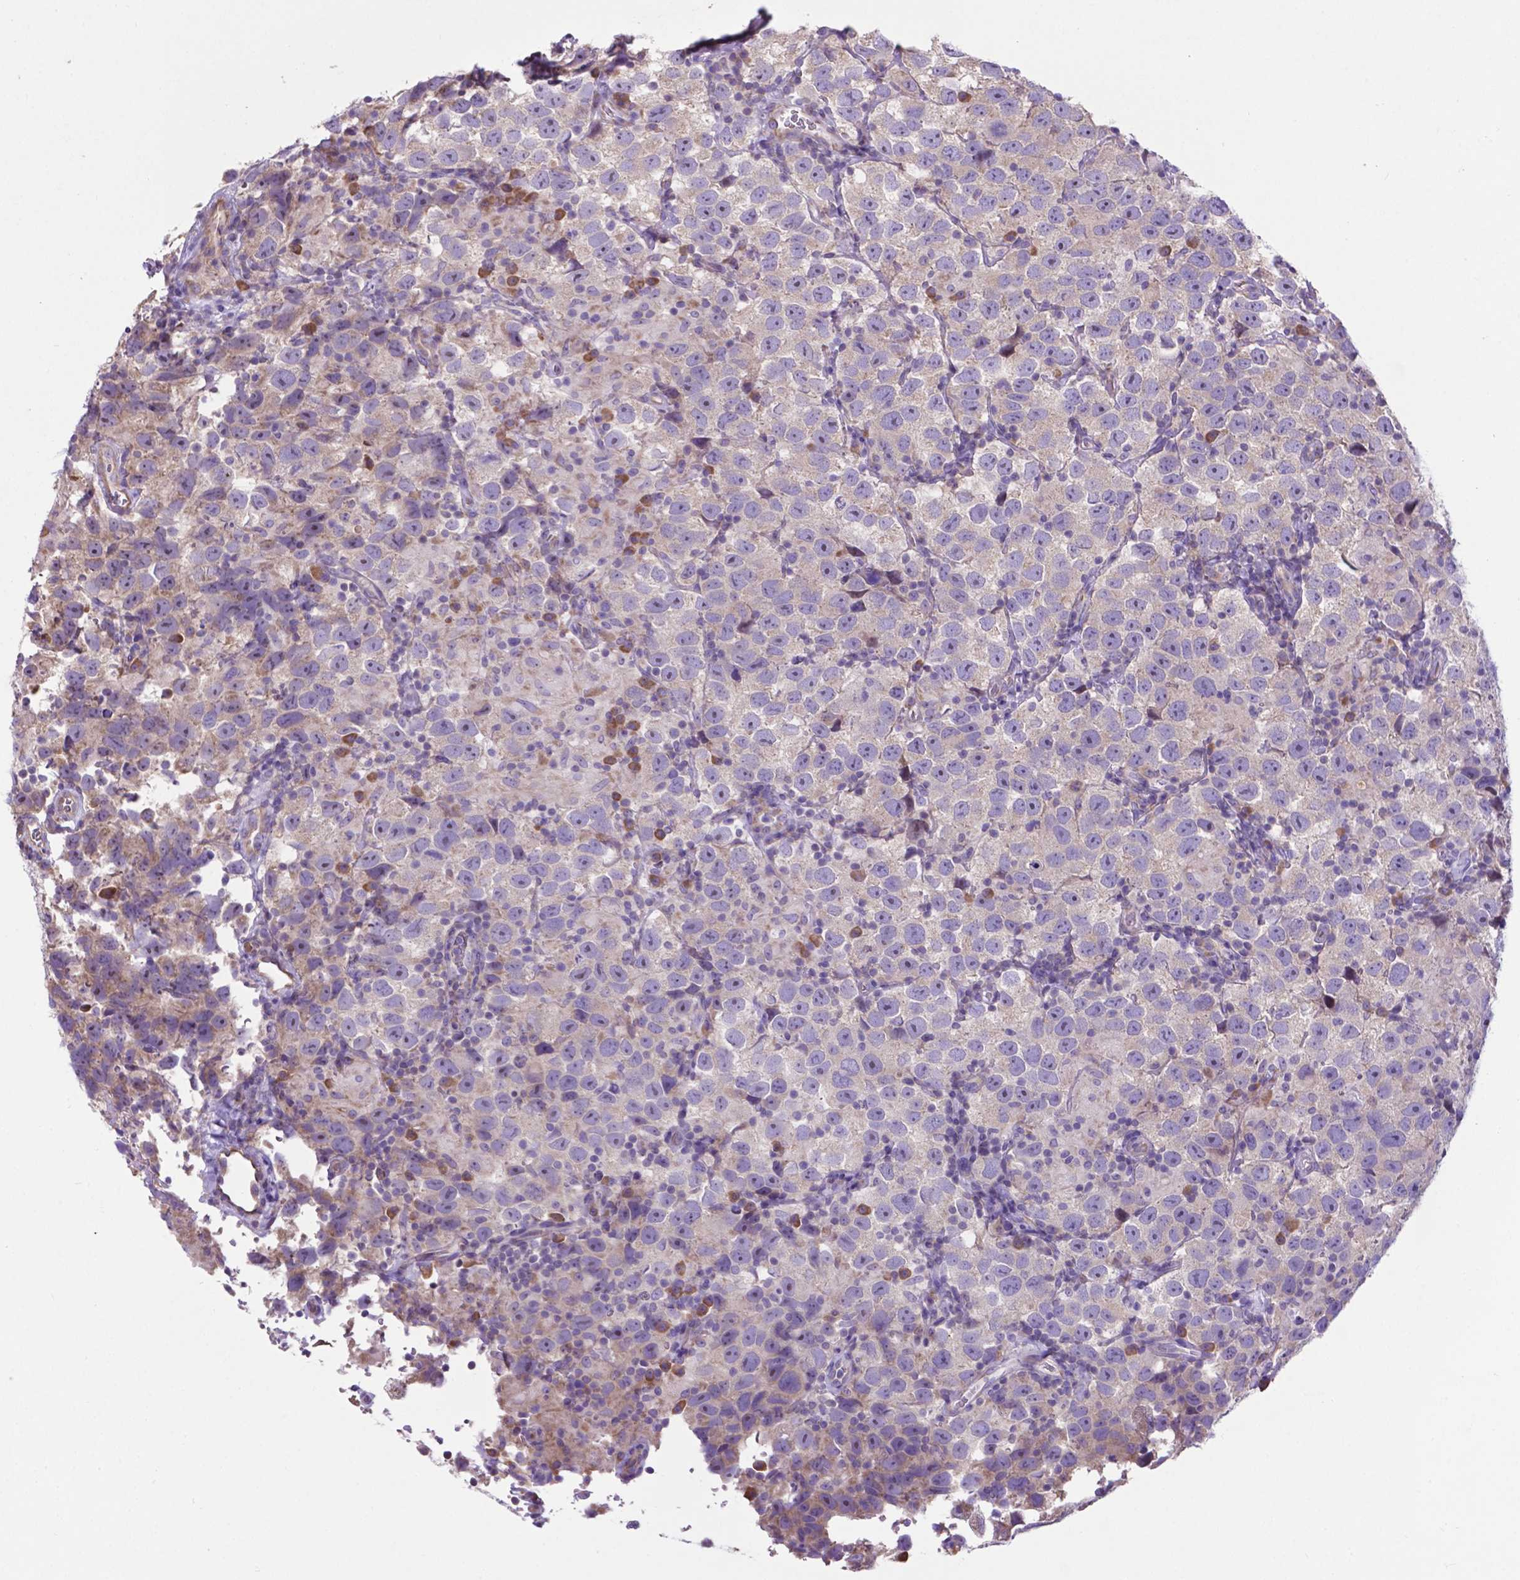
{"staining": {"intensity": "weak", "quantity": ">75%", "location": "cytoplasmic/membranous"}, "tissue": "testis cancer", "cell_type": "Tumor cells", "image_type": "cancer", "snomed": [{"axis": "morphology", "description": "Seminoma, NOS"}, {"axis": "topography", "description": "Testis"}], "caption": "Testis seminoma stained with DAB immunohistochemistry demonstrates low levels of weak cytoplasmic/membranous expression in about >75% of tumor cells. The protein is shown in brown color, while the nuclei are stained blue.", "gene": "RPL6", "patient": {"sex": "male", "age": 26}}